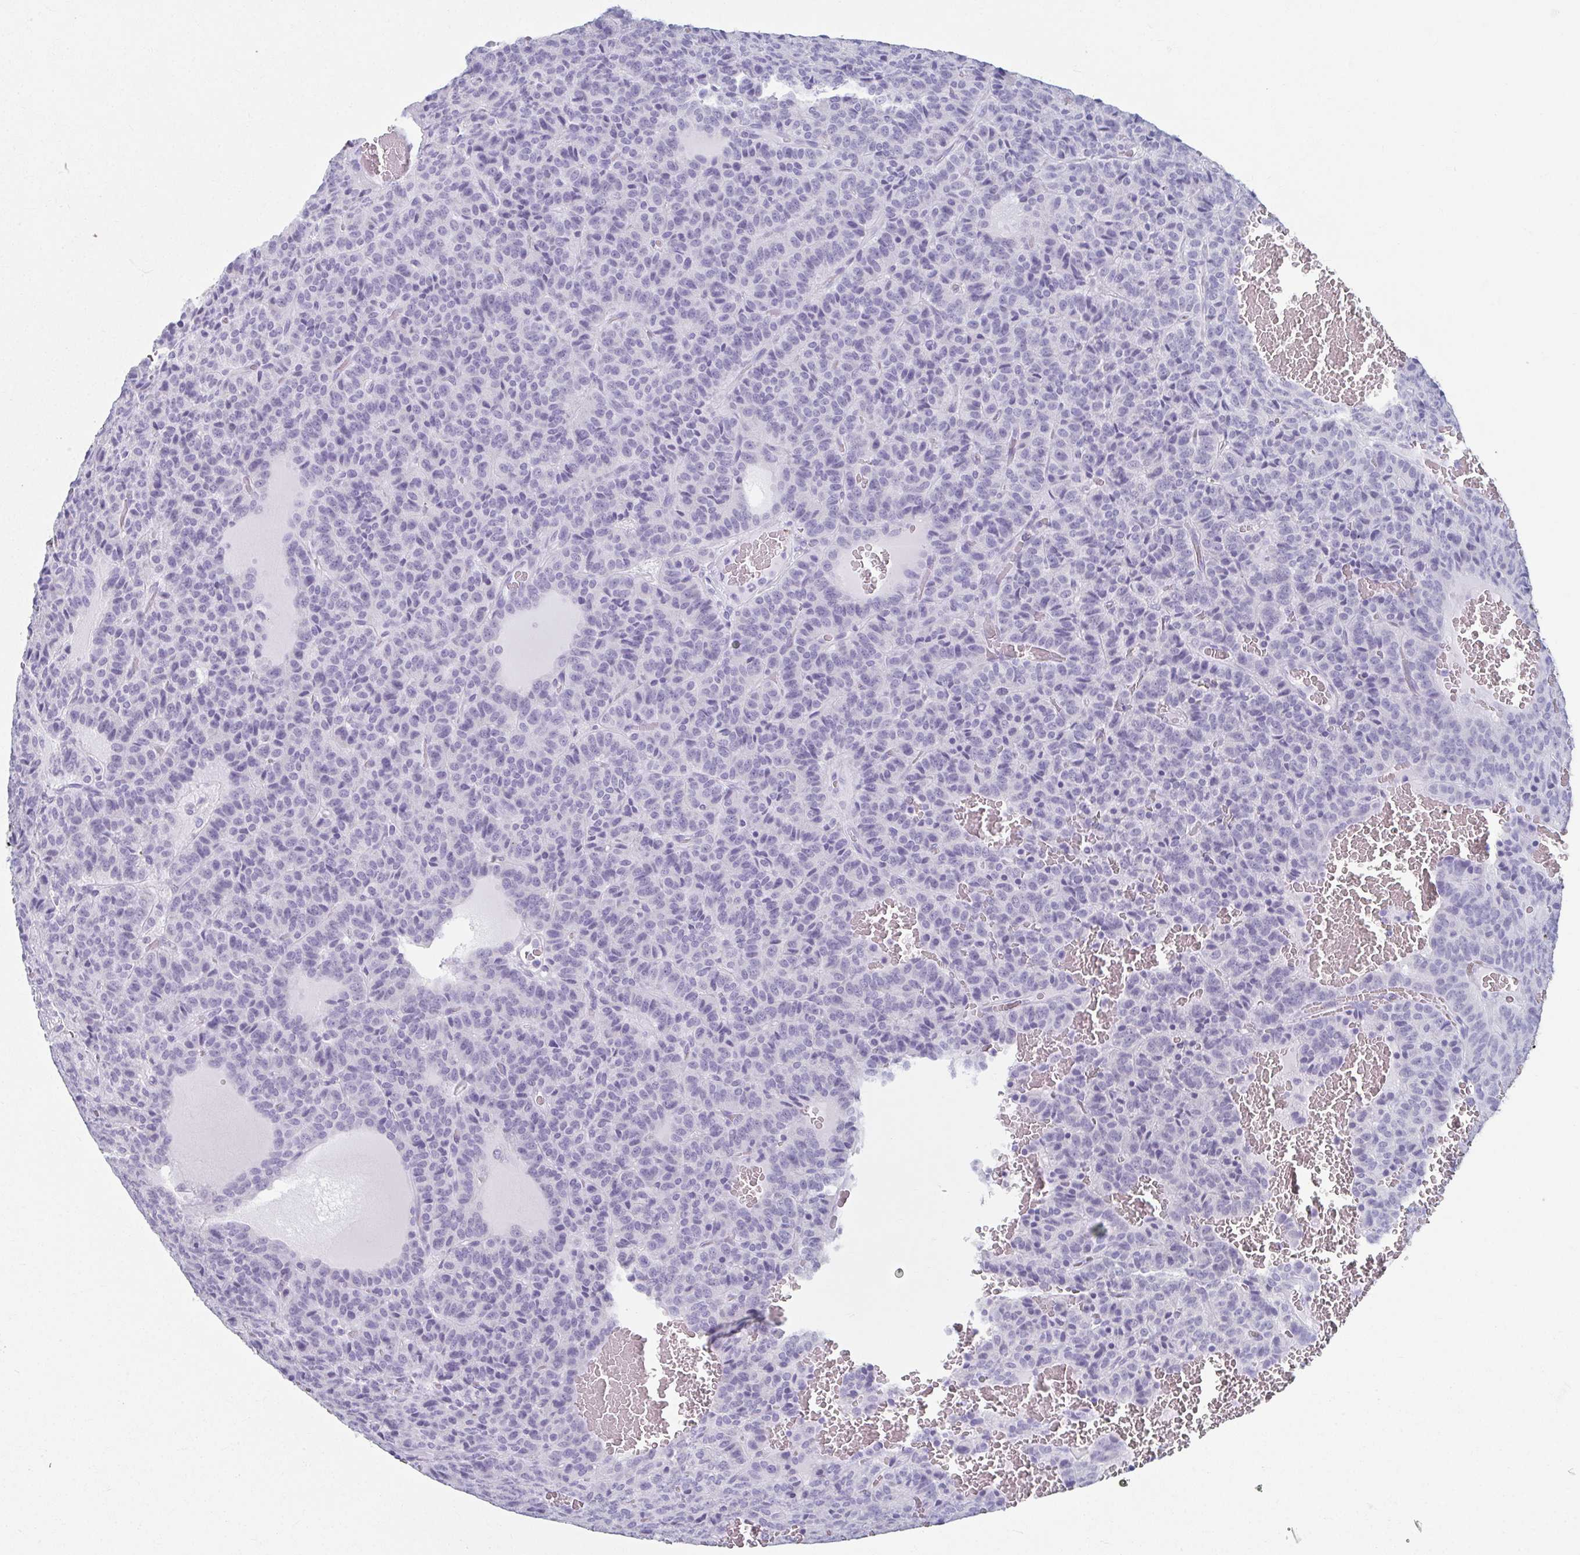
{"staining": {"intensity": "negative", "quantity": "none", "location": "none"}, "tissue": "carcinoid", "cell_type": "Tumor cells", "image_type": "cancer", "snomed": [{"axis": "morphology", "description": "Carcinoid, malignant, NOS"}, {"axis": "topography", "description": "Lung"}], "caption": "The immunohistochemistry image has no significant staining in tumor cells of carcinoid (malignant) tissue. The staining is performed using DAB brown chromogen with nuclei counter-stained in using hematoxylin.", "gene": "GHRL", "patient": {"sex": "male", "age": 70}}